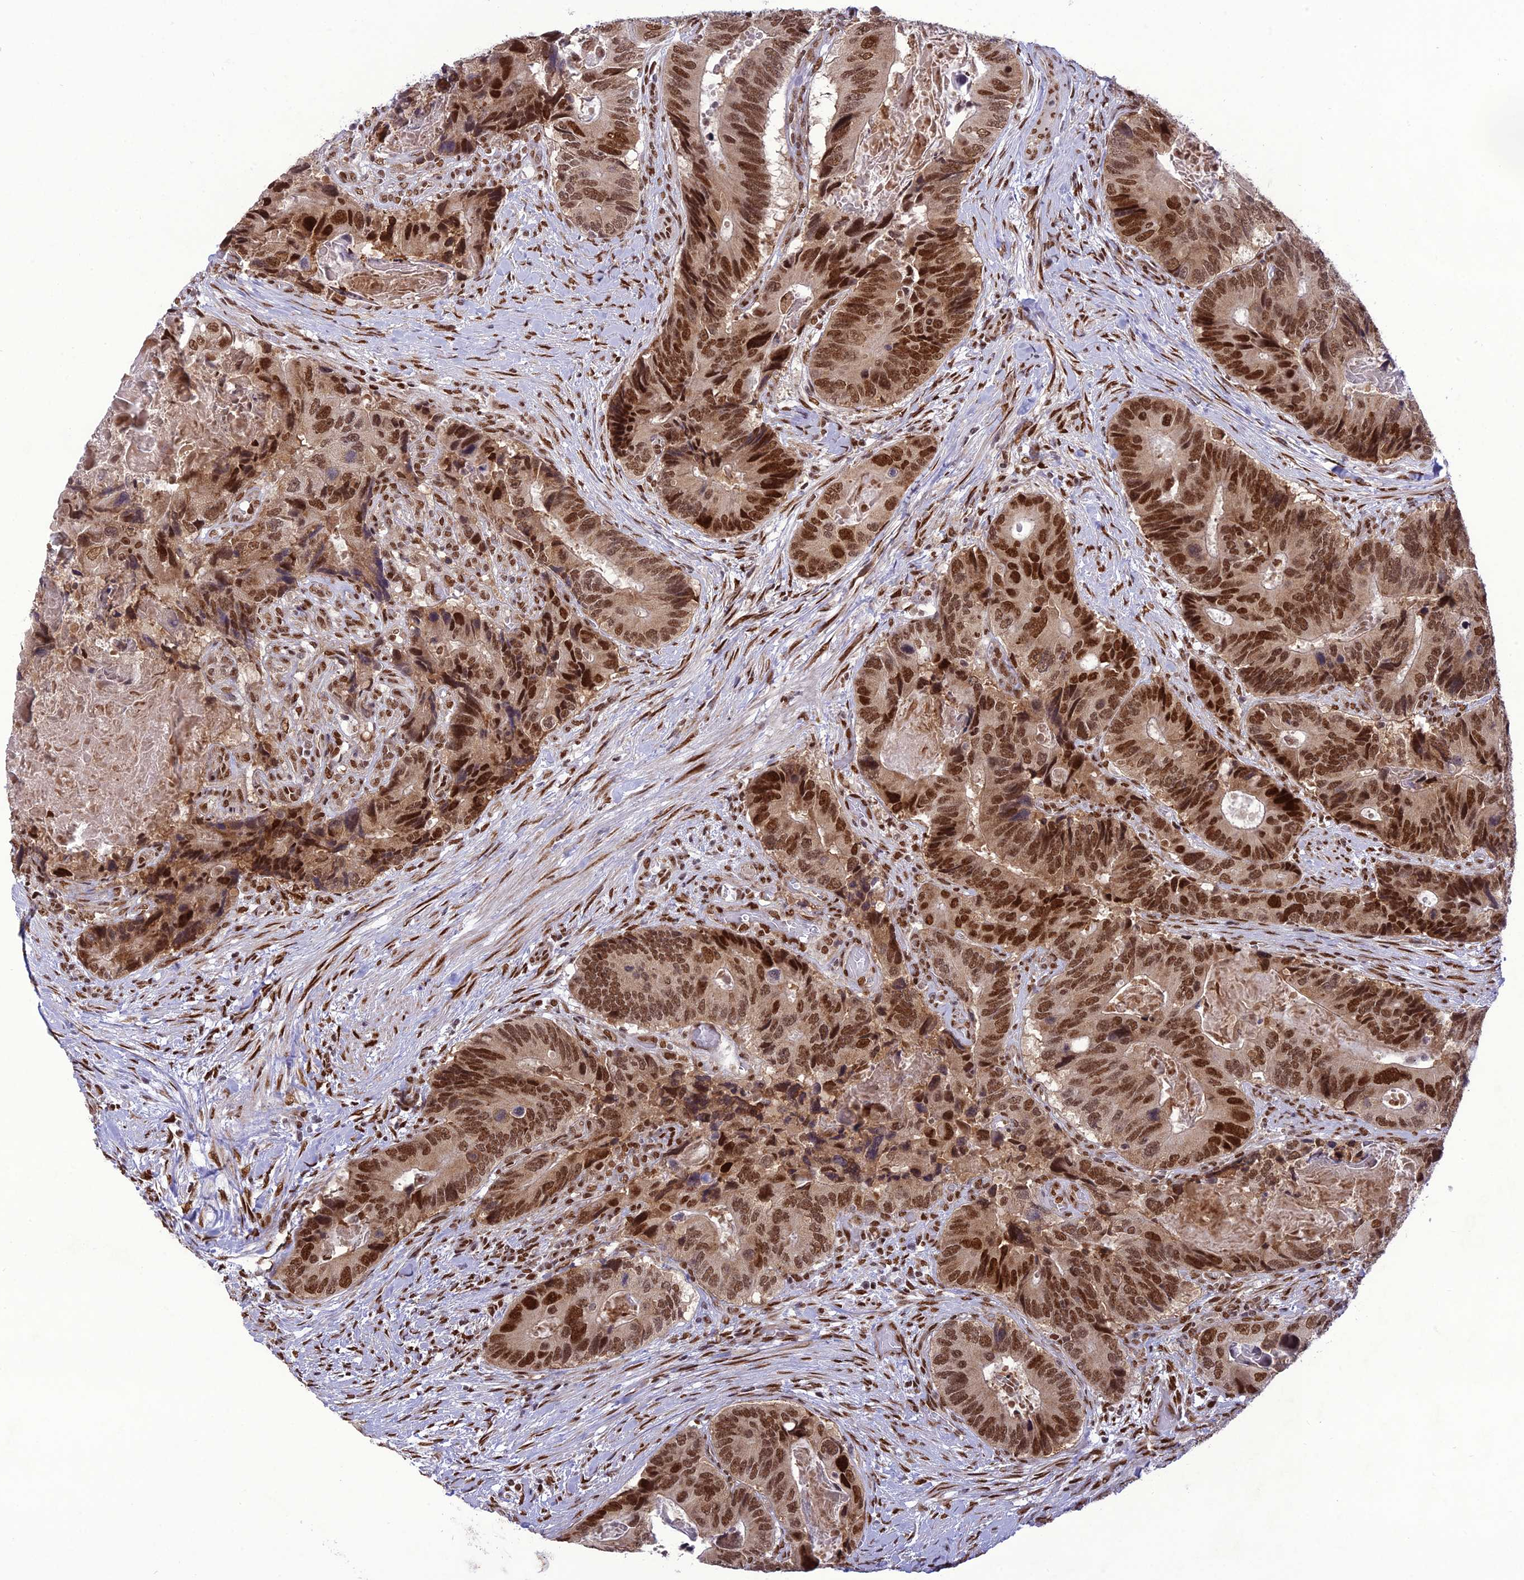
{"staining": {"intensity": "strong", "quantity": ">75%", "location": "nuclear"}, "tissue": "colorectal cancer", "cell_type": "Tumor cells", "image_type": "cancer", "snomed": [{"axis": "morphology", "description": "Adenocarcinoma, NOS"}, {"axis": "topography", "description": "Colon"}], "caption": "Immunohistochemical staining of human colorectal cancer (adenocarcinoma) reveals high levels of strong nuclear protein expression in approximately >75% of tumor cells.", "gene": "DDX1", "patient": {"sex": "male", "age": 84}}